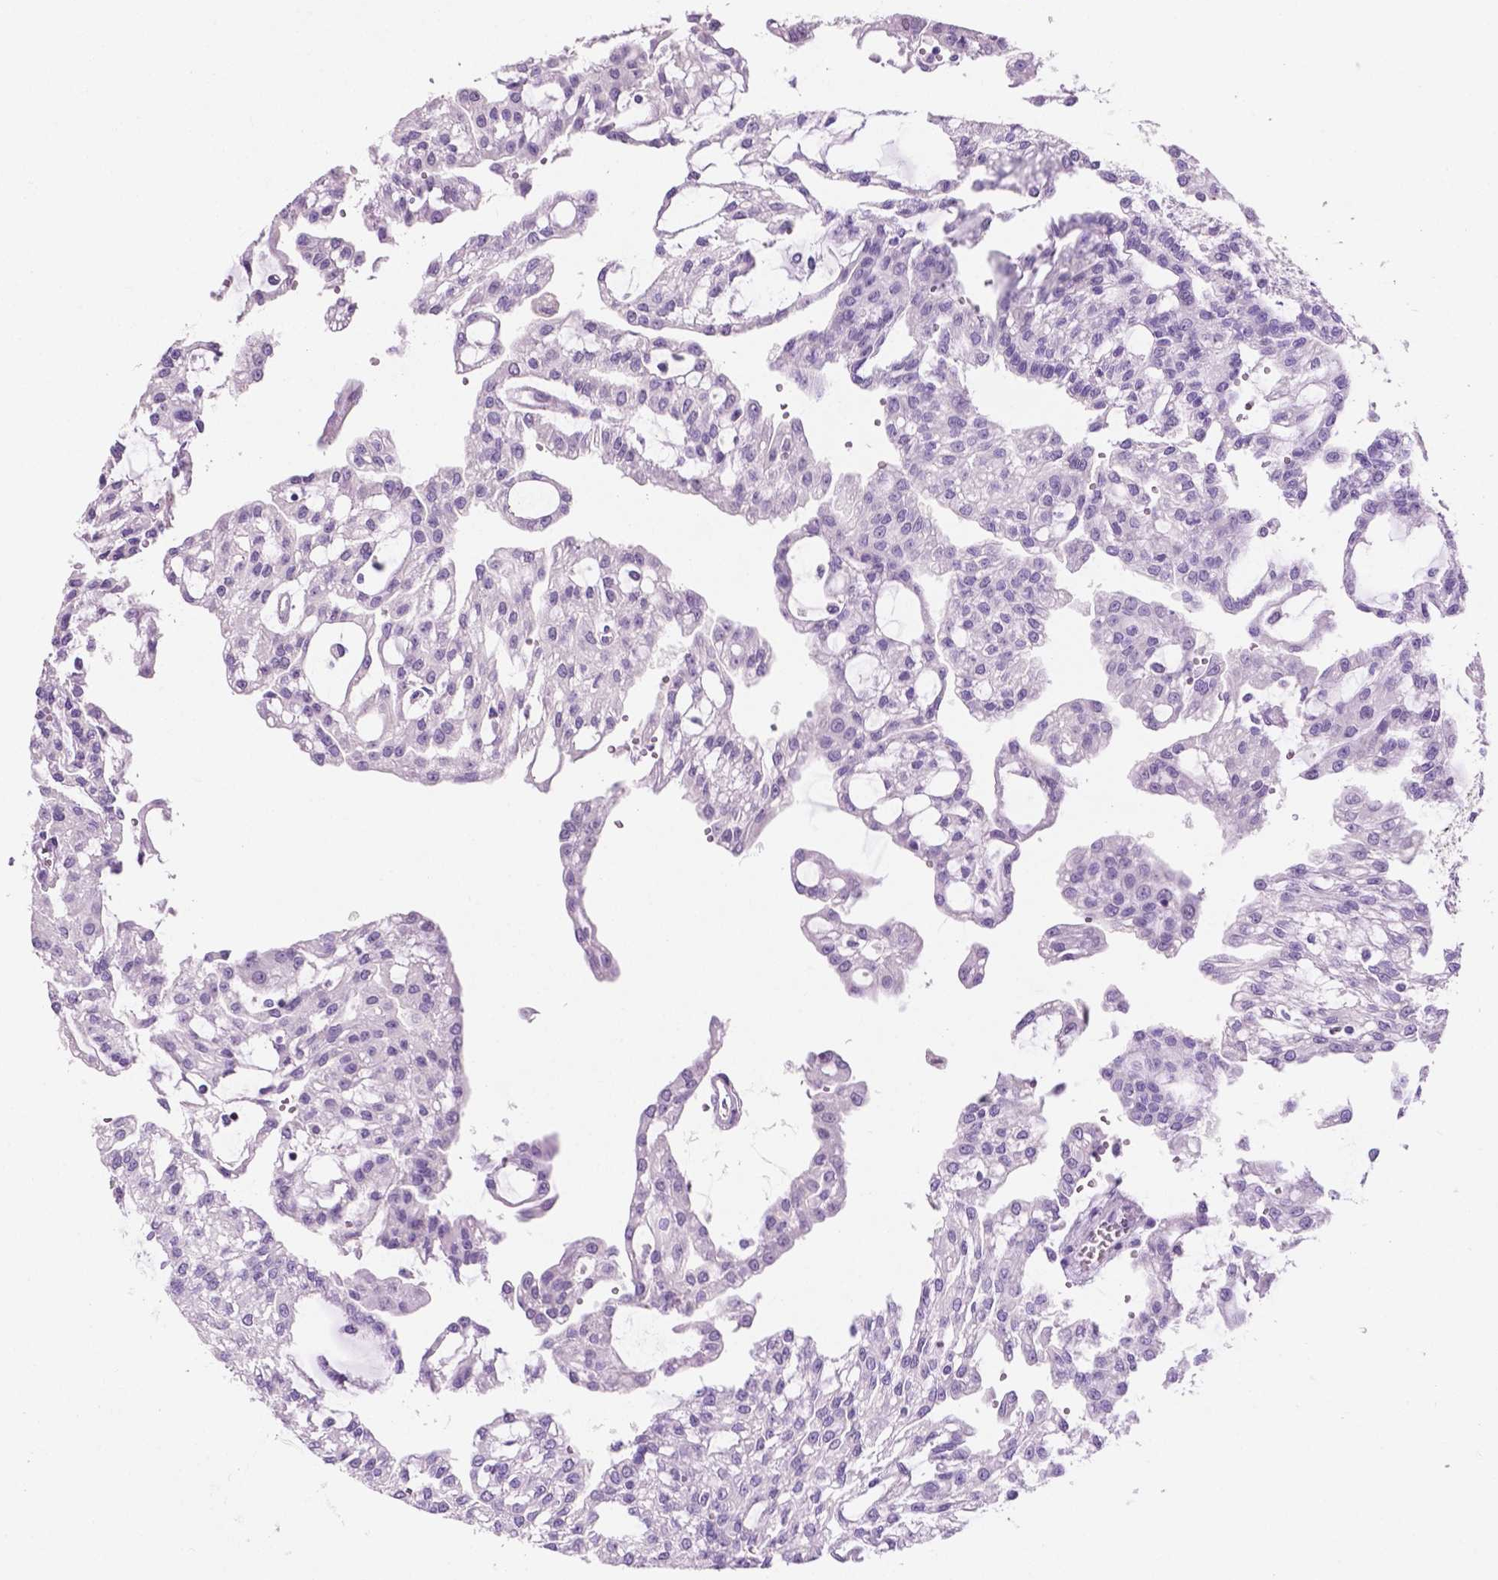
{"staining": {"intensity": "negative", "quantity": "none", "location": "none"}, "tissue": "renal cancer", "cell_type": "Tumor cells", "image_type": "cancer", "snomed": [{"axis": "morphology", "description": "Adenocarcinoma, NOS"}, {"axis": "topography", "description": "Kidney"}], "caption": "An image of renal adenocarcinoma stained for a protein reveals no brown staining in tumor cells. (DAB (3,3'-diaminobenzidine) immunohistochemistry visualized using brightfield microscopy, high magnification).", "gene": "SIAH2", "patient": {"sex": "male", "age": 63}}